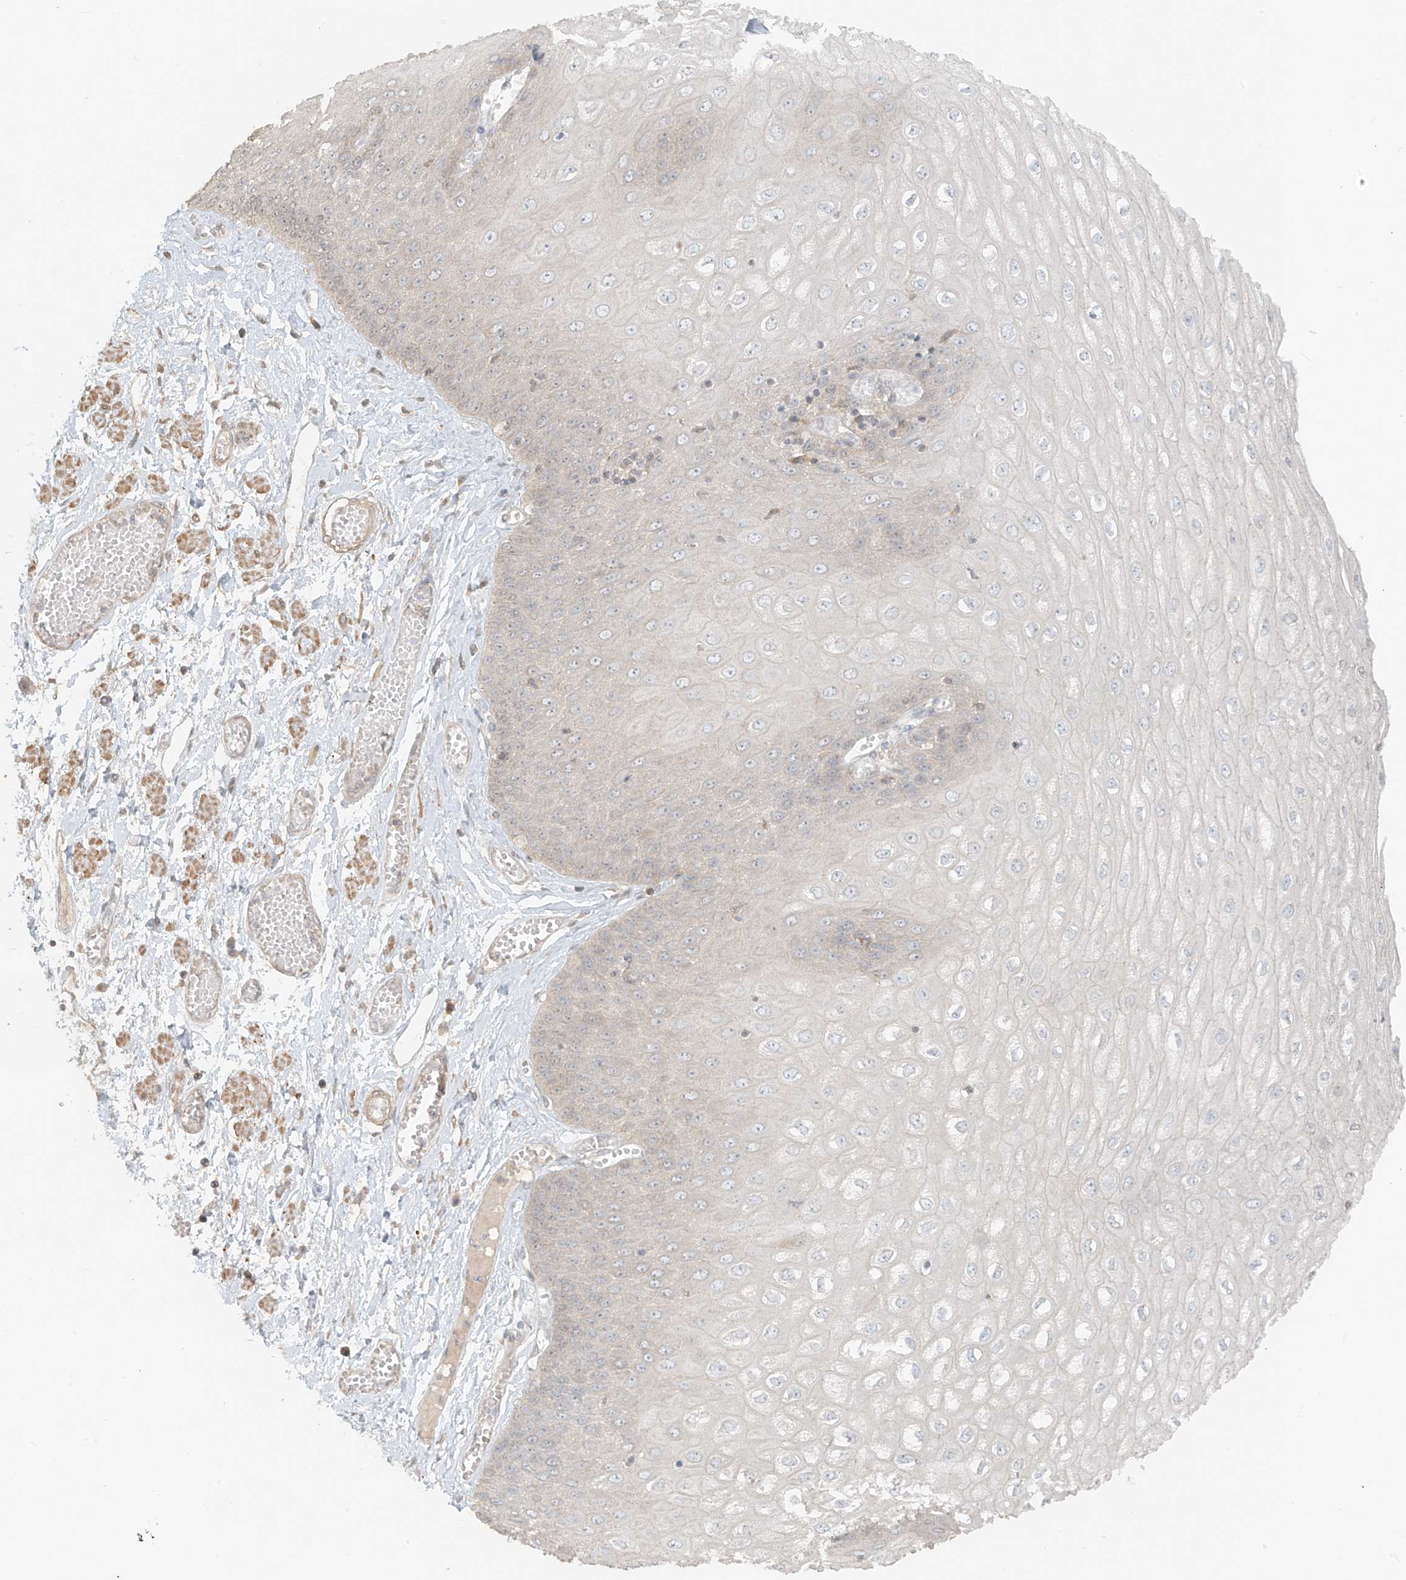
{"staining": {"intensity": "weak", "quantity": "<25%", "location": "cytoplasmic/membranous"}, "tissue": "esophagus", "cell_type": "Squamous epithelial cells", "image_type": "normal", "snomed": [{"axis": "morphology", "description": "Normal tissue, NOS"}, {"axis": "topography", "description": "Esophagus"}], "caption": "This is a image of IHC staining of normal esophagus, which shows no expression in squamous epithelial cells. (DAB immunohistochemistry with hematoxylin counter stain).", "gene": "ABCD1", "patient": {"sex": "male", "age": 60}}